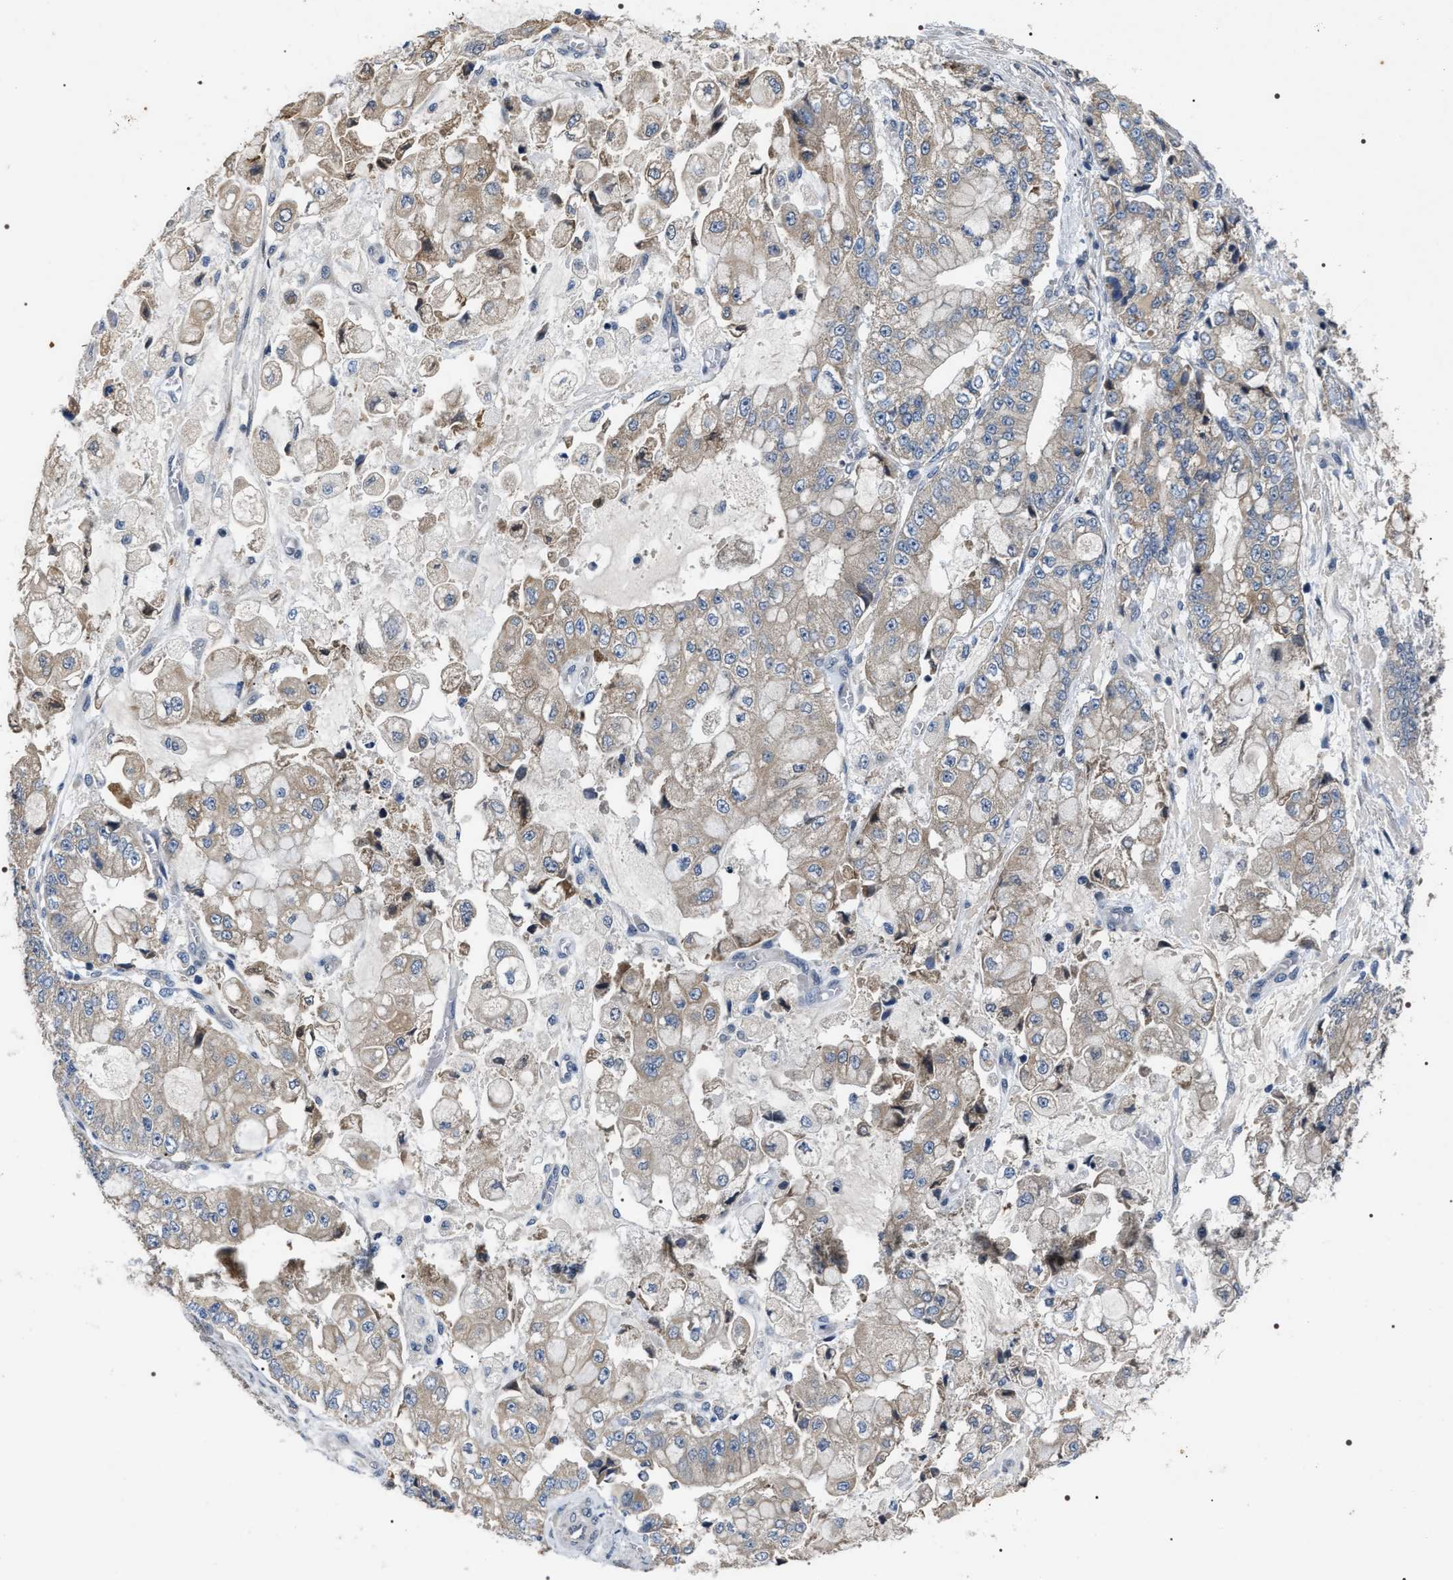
{"staining": {"intensity": "weak", "quantity": ">75%", "location": "cytoplasmic/membranous"}, "tissue": "stomach cancer", "cell_type": "Tumor cells", "image_type": "cancer", "snomed": [{"axis": "morphology", "description": "Adenocarcinoma, NOS"}, {"axis": "topography", "description": "Stomach"}], "caption": "Stomach adenocarcinoma tissue reveals weak cytoplasmic/membranous positivity in about >75% of tumor cells, visualized by immunohistochemistry.", "gene": "IFT81", "patient": {"sex": "male", "age": 76}}